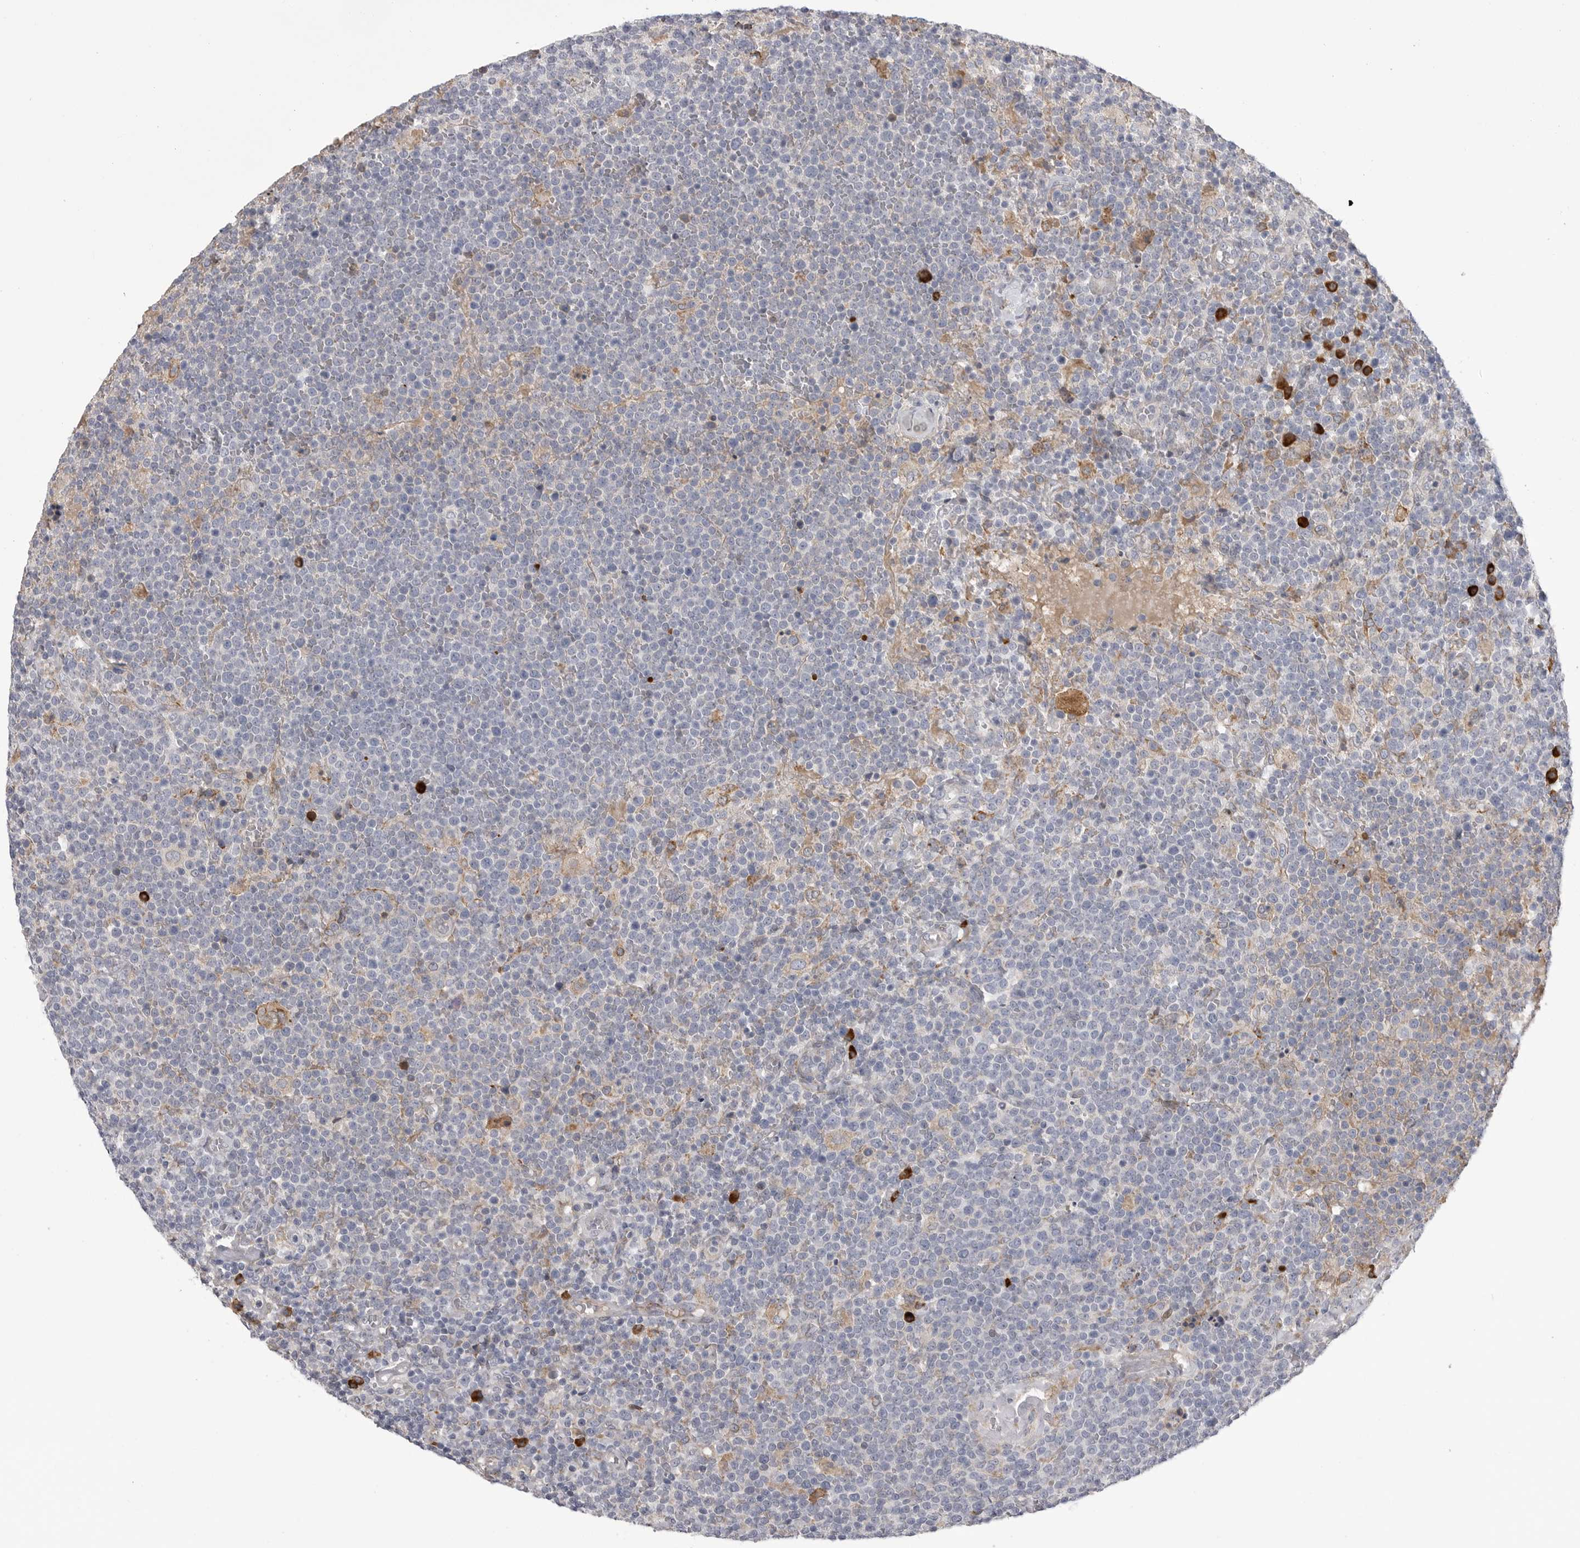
{"staining": {"intensity": "negative", "quantity": "none", "location": "none"}, "tissue": "lymphoma", "cell_type": "Tumor cells", "image_type": "cancer", "snomed": [{"axis": "morphology", "description": "Malignant lymphoma, non-Hodgkin's type, High grade"}, {"axis": "topography", "description": "Lymph node"}], "caption": "The histopathology image exhibits no significant staining in tumor cells of high-grade malignant lymphoma, non-Hodgkin's type.", "gene": "FKBP2", "patient": {"sex": "male", "age": 61}}